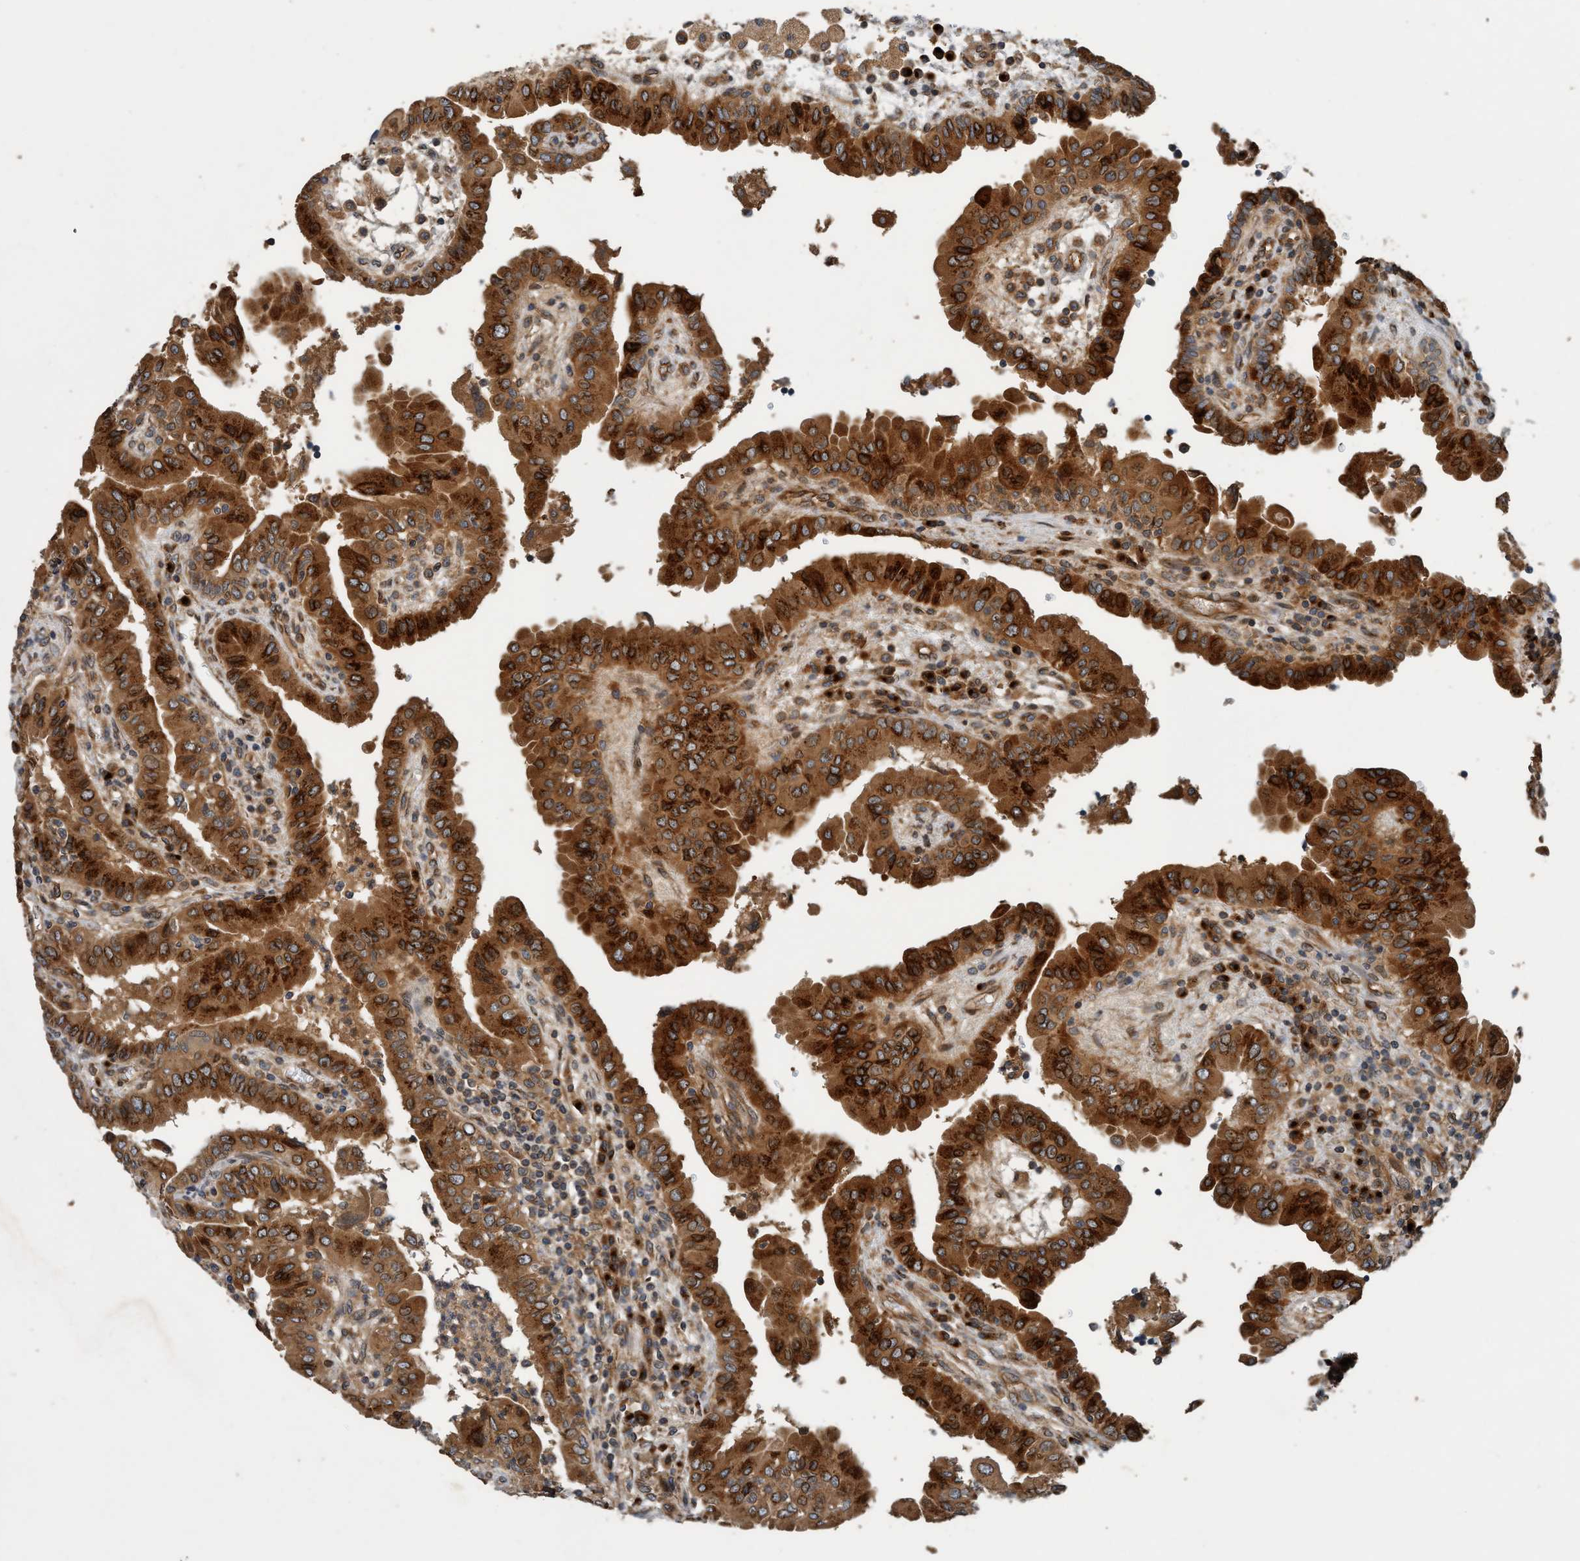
{"staining": {"intensity": "strong", "quantity": ">75%", "location": "cytoplasmic/membranous"}, "tissue": "thyroid cancer", "cell_type": "Tumor cells", "image_type": "cancer", "snomed": [{"axis": "morphology", "description": "Papillary adenocarcinoma, NOS"}, {"axis": "topography", "description": "Thyroid gland"}], "caption": "Protein staining of thyroid cancer (papillary adenocarcinoma) tissue demonstrates strong cytoplasmic/membranous staining in about >75% of tumor cells.", "gene": "MACC1", "patient": {"sex": "male", "age": 33}}